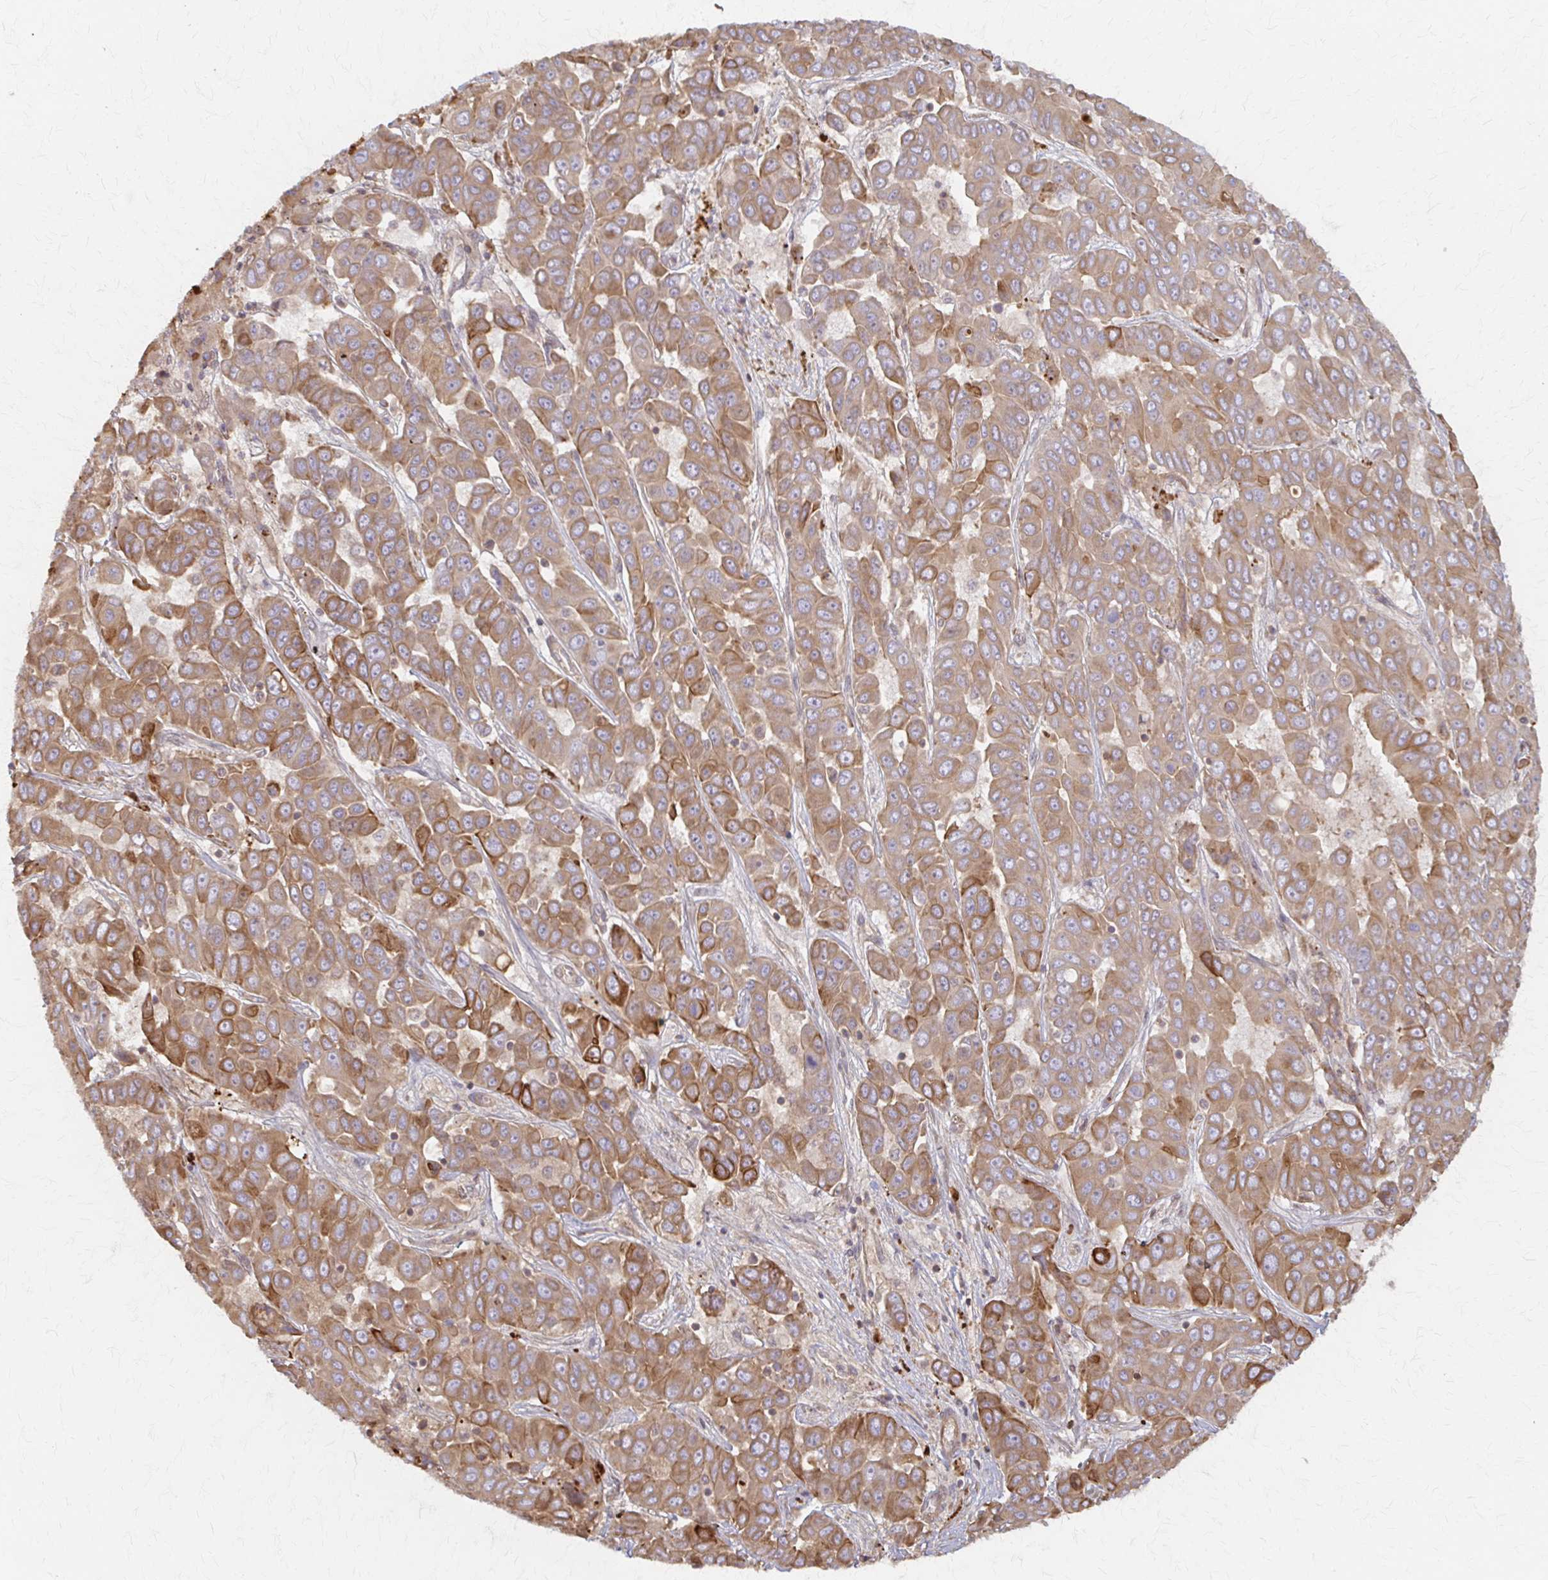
{"staining": {"intensity": "moderate", "quantity": ">75%", "location": "cytoplasmic/membranous"}, "tissue": "liver cancer", "cell_type": "Tumor cells", "image_type": "cancer", "snomed": [{"axis": "morphology", "description": "Cholangiocarcinoma"}, {"axis": "topography", "description": "Liver"}], "caption": "Liver cancer stained with DAB immunohistochemistry (IHC) shows medium levels of moderate cytoplasmic/membranous positivity in approximately >75% of tumor cells.", "gene": "ARHGAP35", "patient": {"sex": "female", "age": 52}}